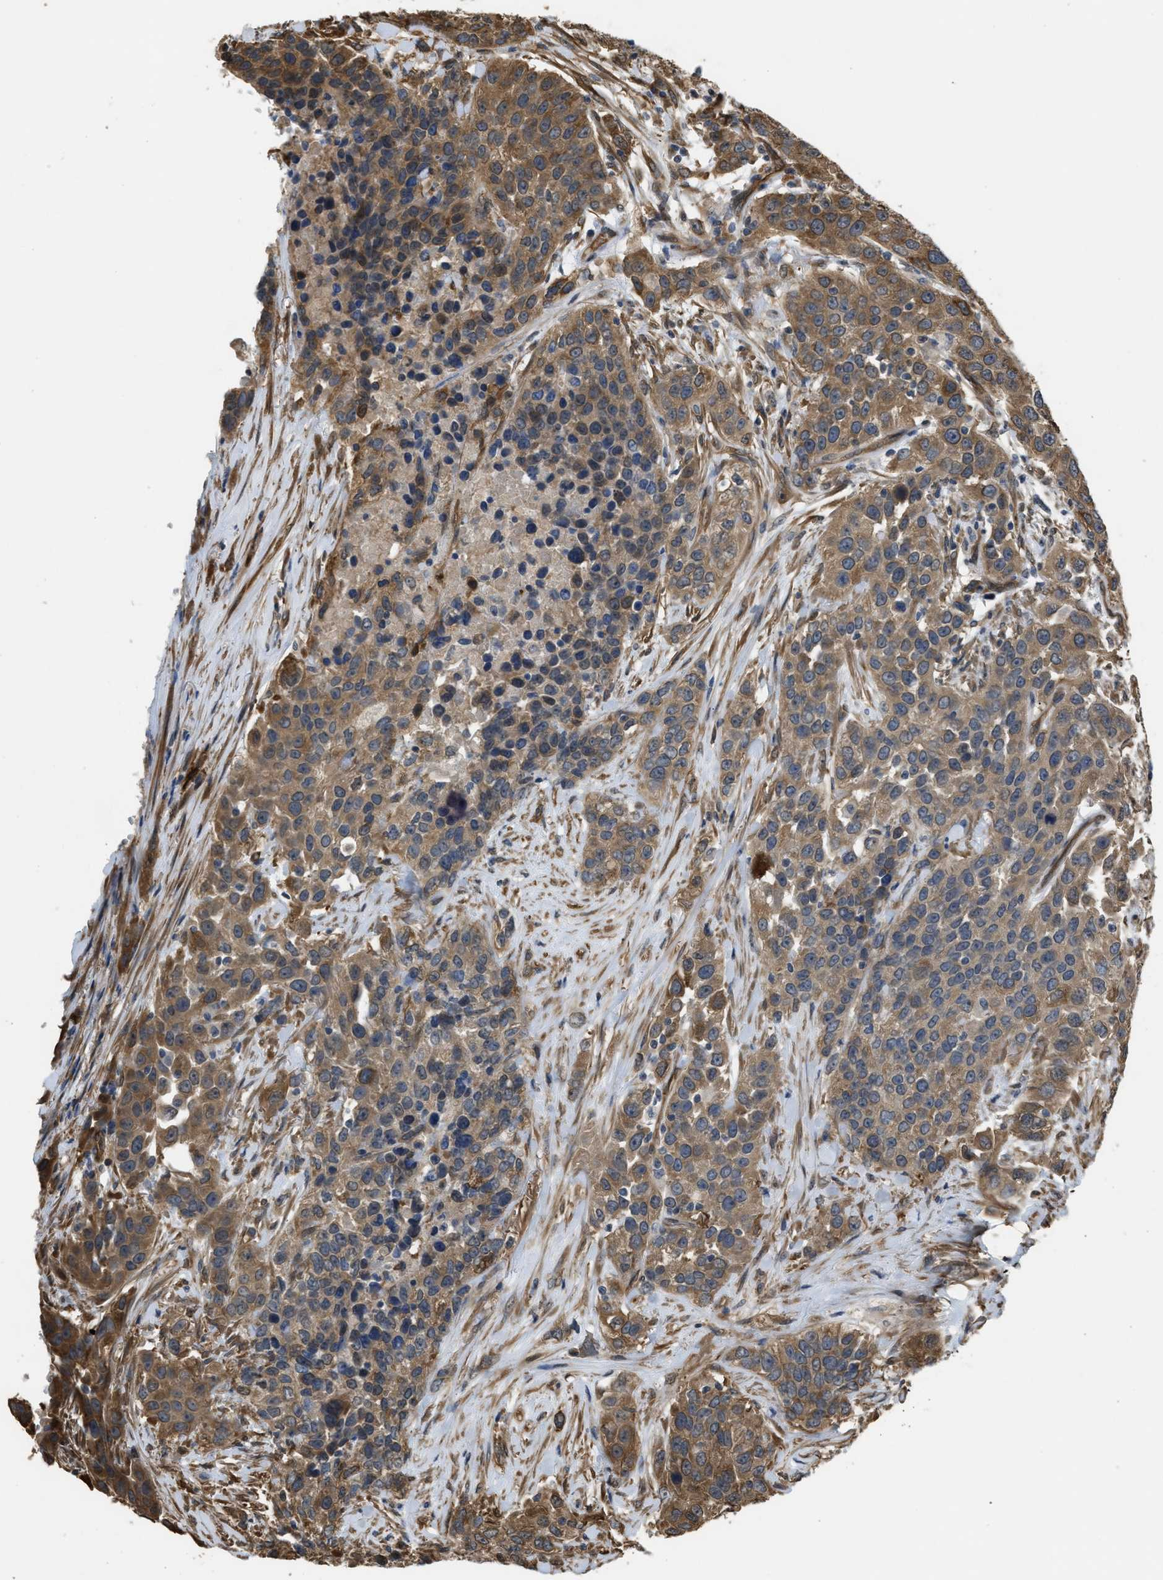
{"staining": {"intensity": "moderate", "quantity": ">75%", "location": "cytoplasmic/membranous"}, "tissue": "urothelial cancer", "cell_type": "Tumor cells", "image_type": "cancer", "snomed": [{"axis": "morphology", "description": "Urothelial carcinoma, High grade"}, {"axis": "topography", "description": "Urinary bladder"}], "caption": "Human urothelial cancer stained with a protein marker exhibits moderate staining in tumor cells.", "gene": "BAG3", "patient": {"sex": "female", "age": 80}}